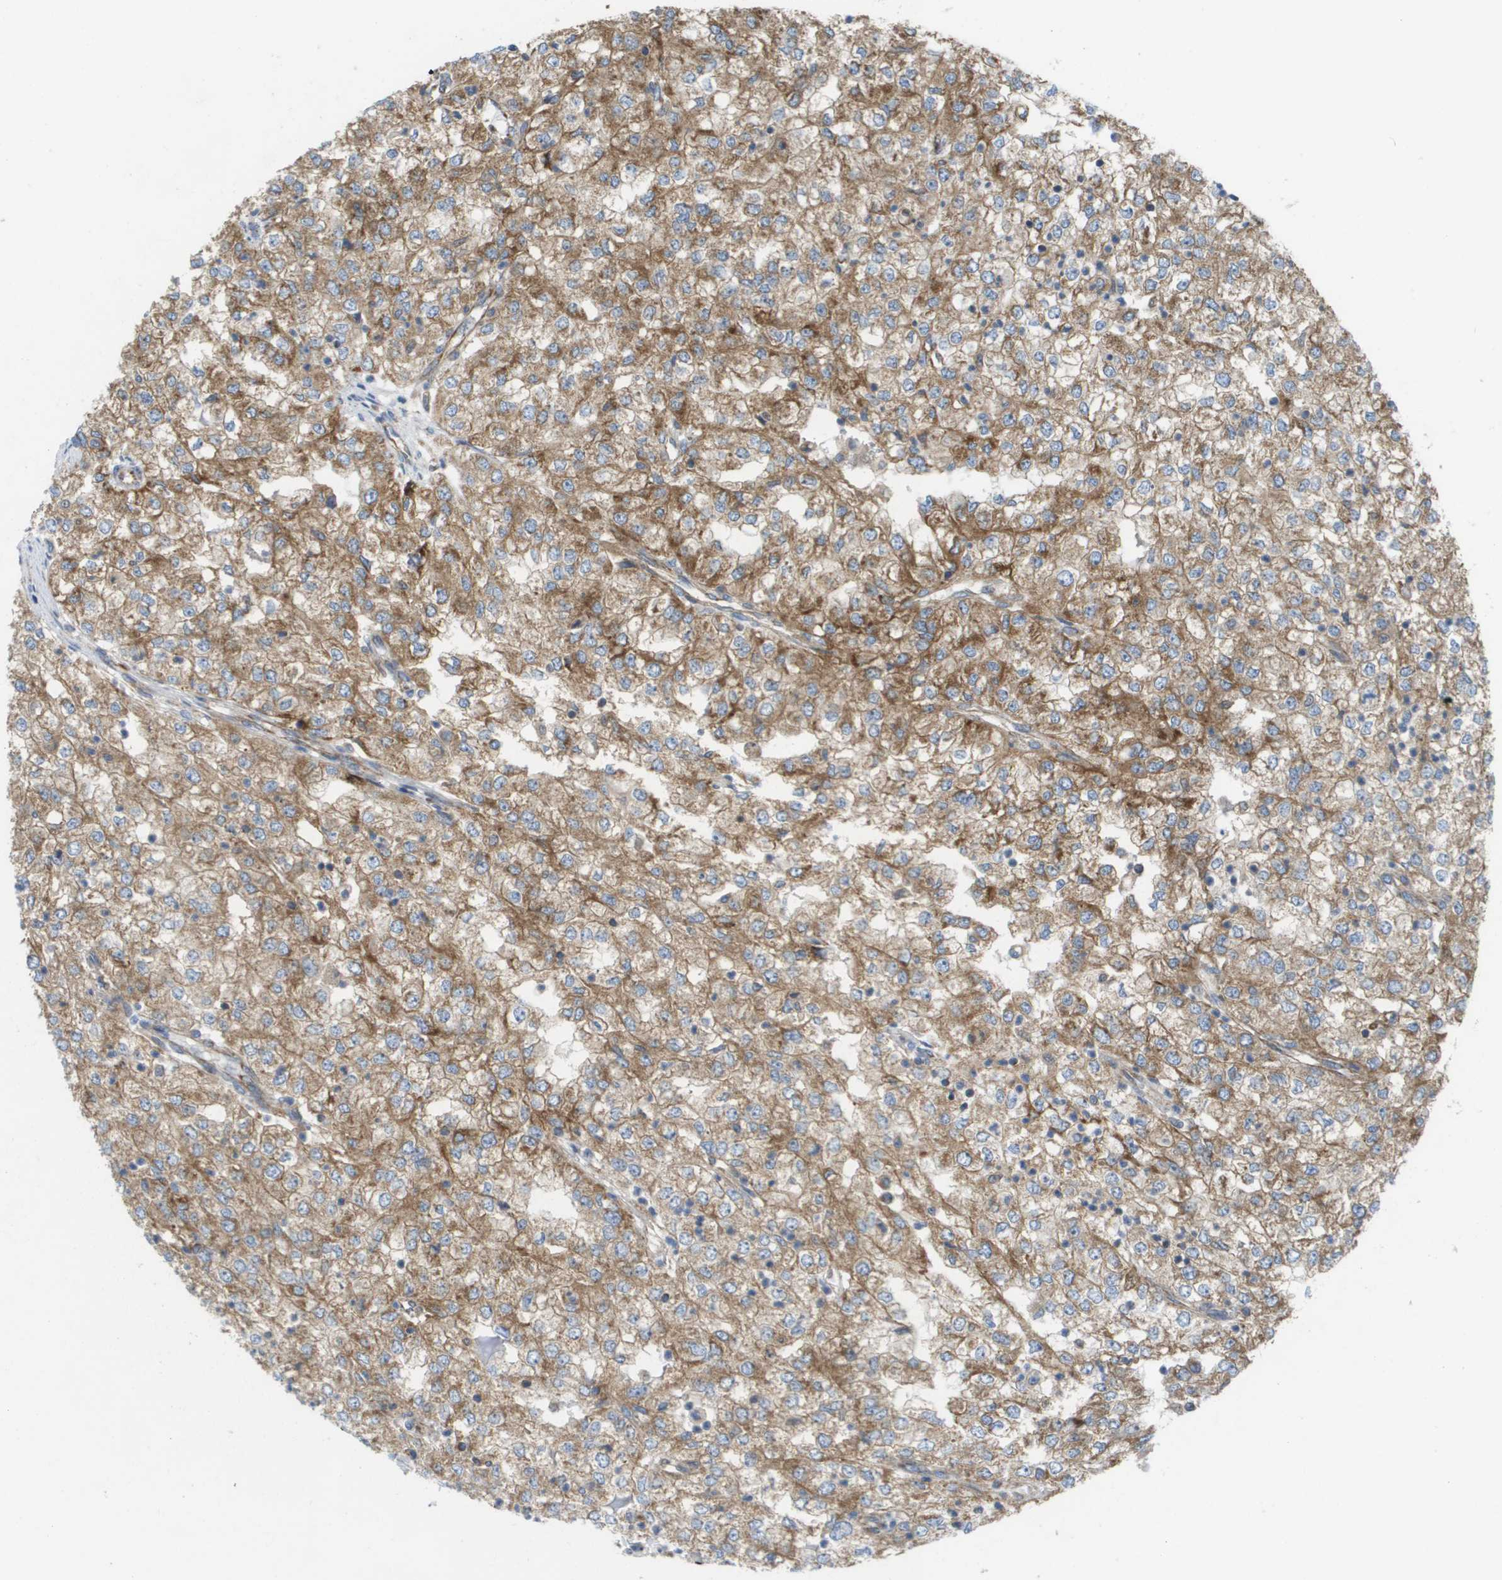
{"staining": {"intensity": "moderate", "quantity": ">75%", "location": "cytoplasmic/membranous"}, "tissue": "renal cancer", "cell_type": "Tumor cells", "image_type": "cancer", "snomed": [{"axis": "morphology", "description": "Adenocarcinoma, NOS"}, {"axis": "topography", "description": "Kidney"}], "caption": "High-magnification brightfield microscopy of renal cancer (adenocarcinoma) stained with DAB (3,3'-diaminobenzidine) (brown) and counterstained with hematoxylin (blue). tumor cells exhibit moderate cytoplasmic/membranous staining is identified in about>75% of cells. Using DAB (brown) and hematoxylin (blue) stains, captured at high magnification using brightfield microscopy.", "gene": "FIS1", "patient": {"sex": "female", "age": 54}}